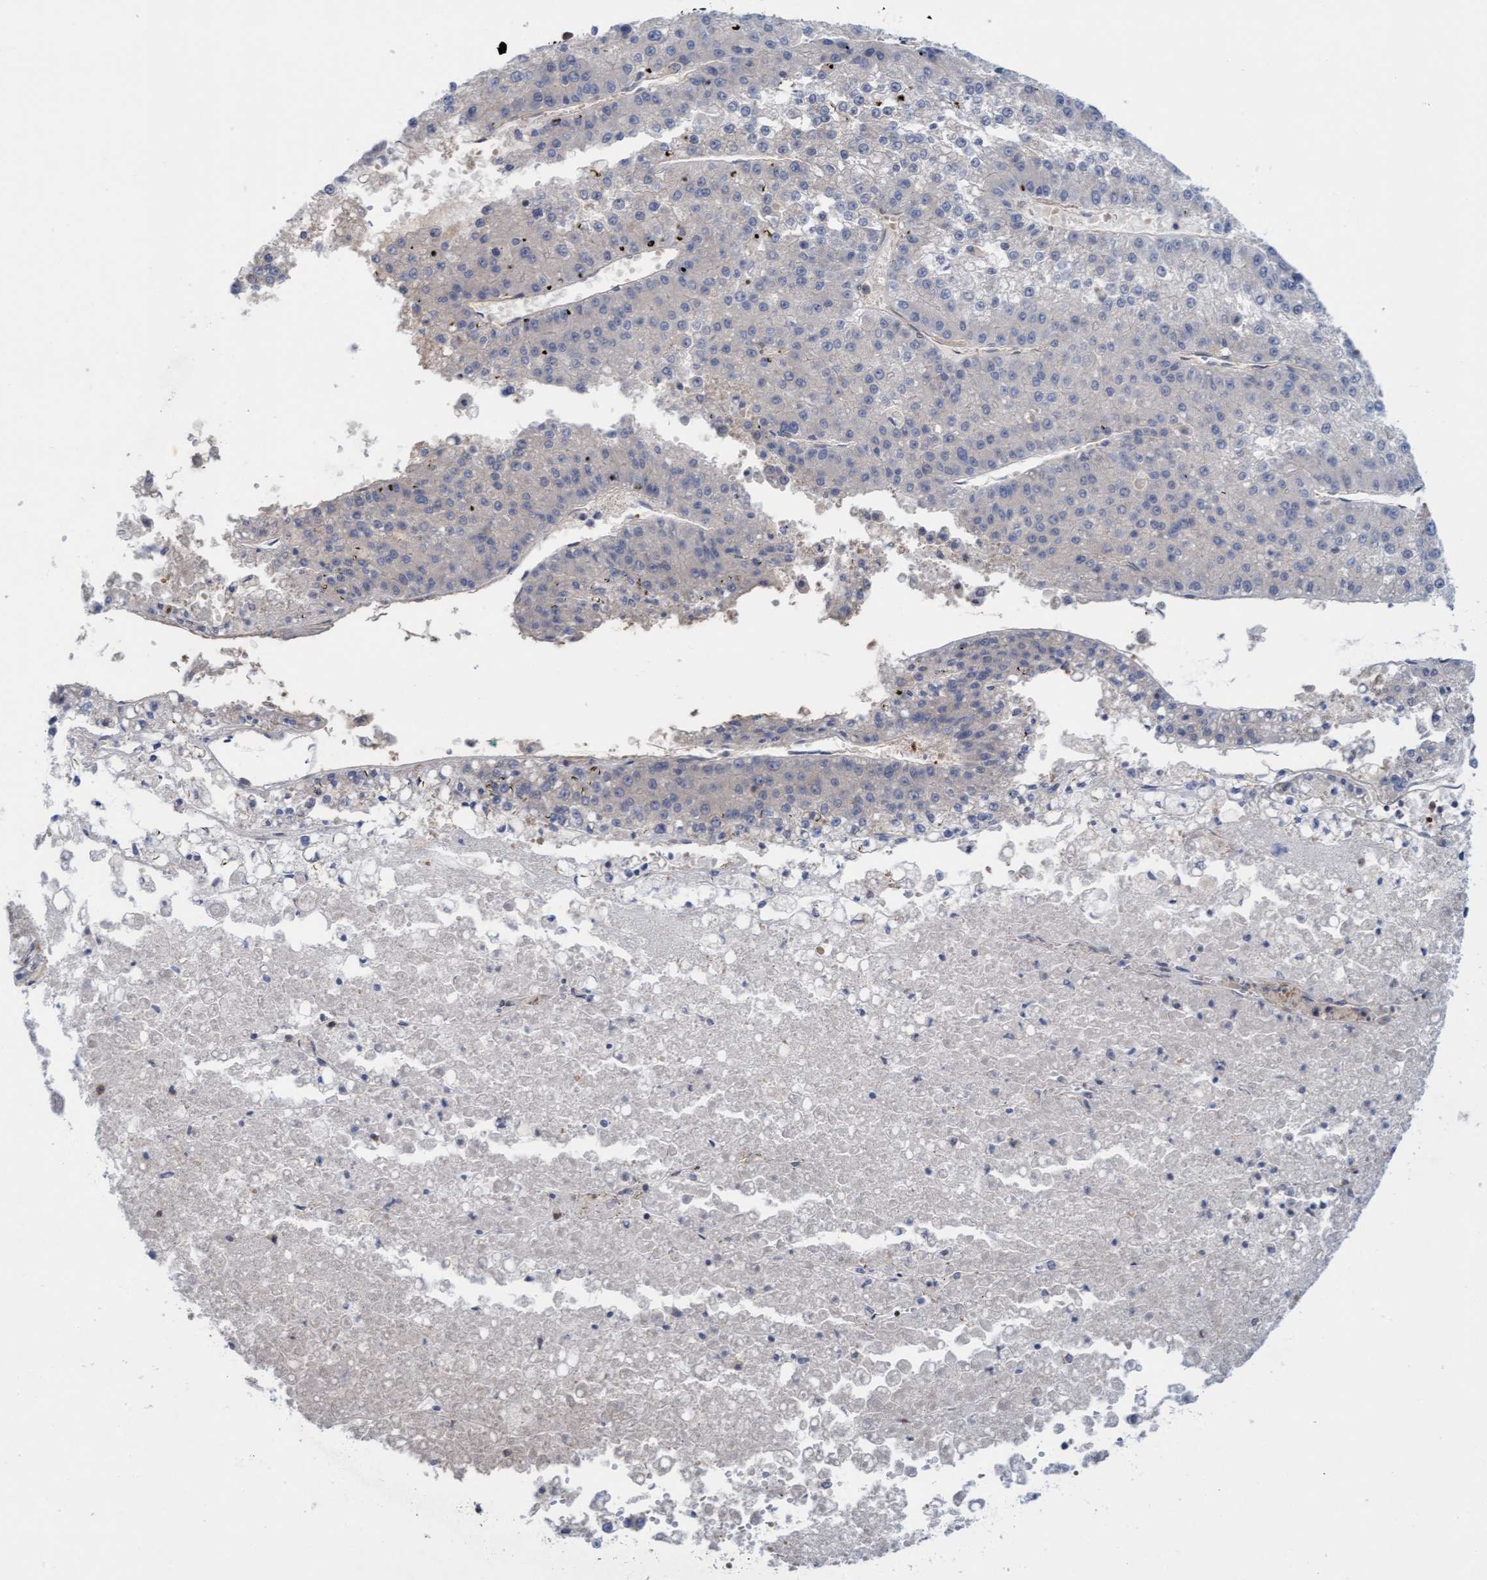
{"staining": {"intensity": "negative", "quantity": "none", "location": "none"}, "tissue": "liver cancer", "cell_type": "Tumor cells", "image_type": "cancer", "snomed": [{"axis": "morphology", "description": "Carcinoma, Hepatocellular, NOS"}, {"axis": "topography", "description": "Liver"}], "caption": "This is an immunohistochemistry histopathology image of human liver hepatocellular carcinoma. There is no staining in tumor cells.", "gene": "KLHL25", "patient": {"sex": "female", "age": 73}}